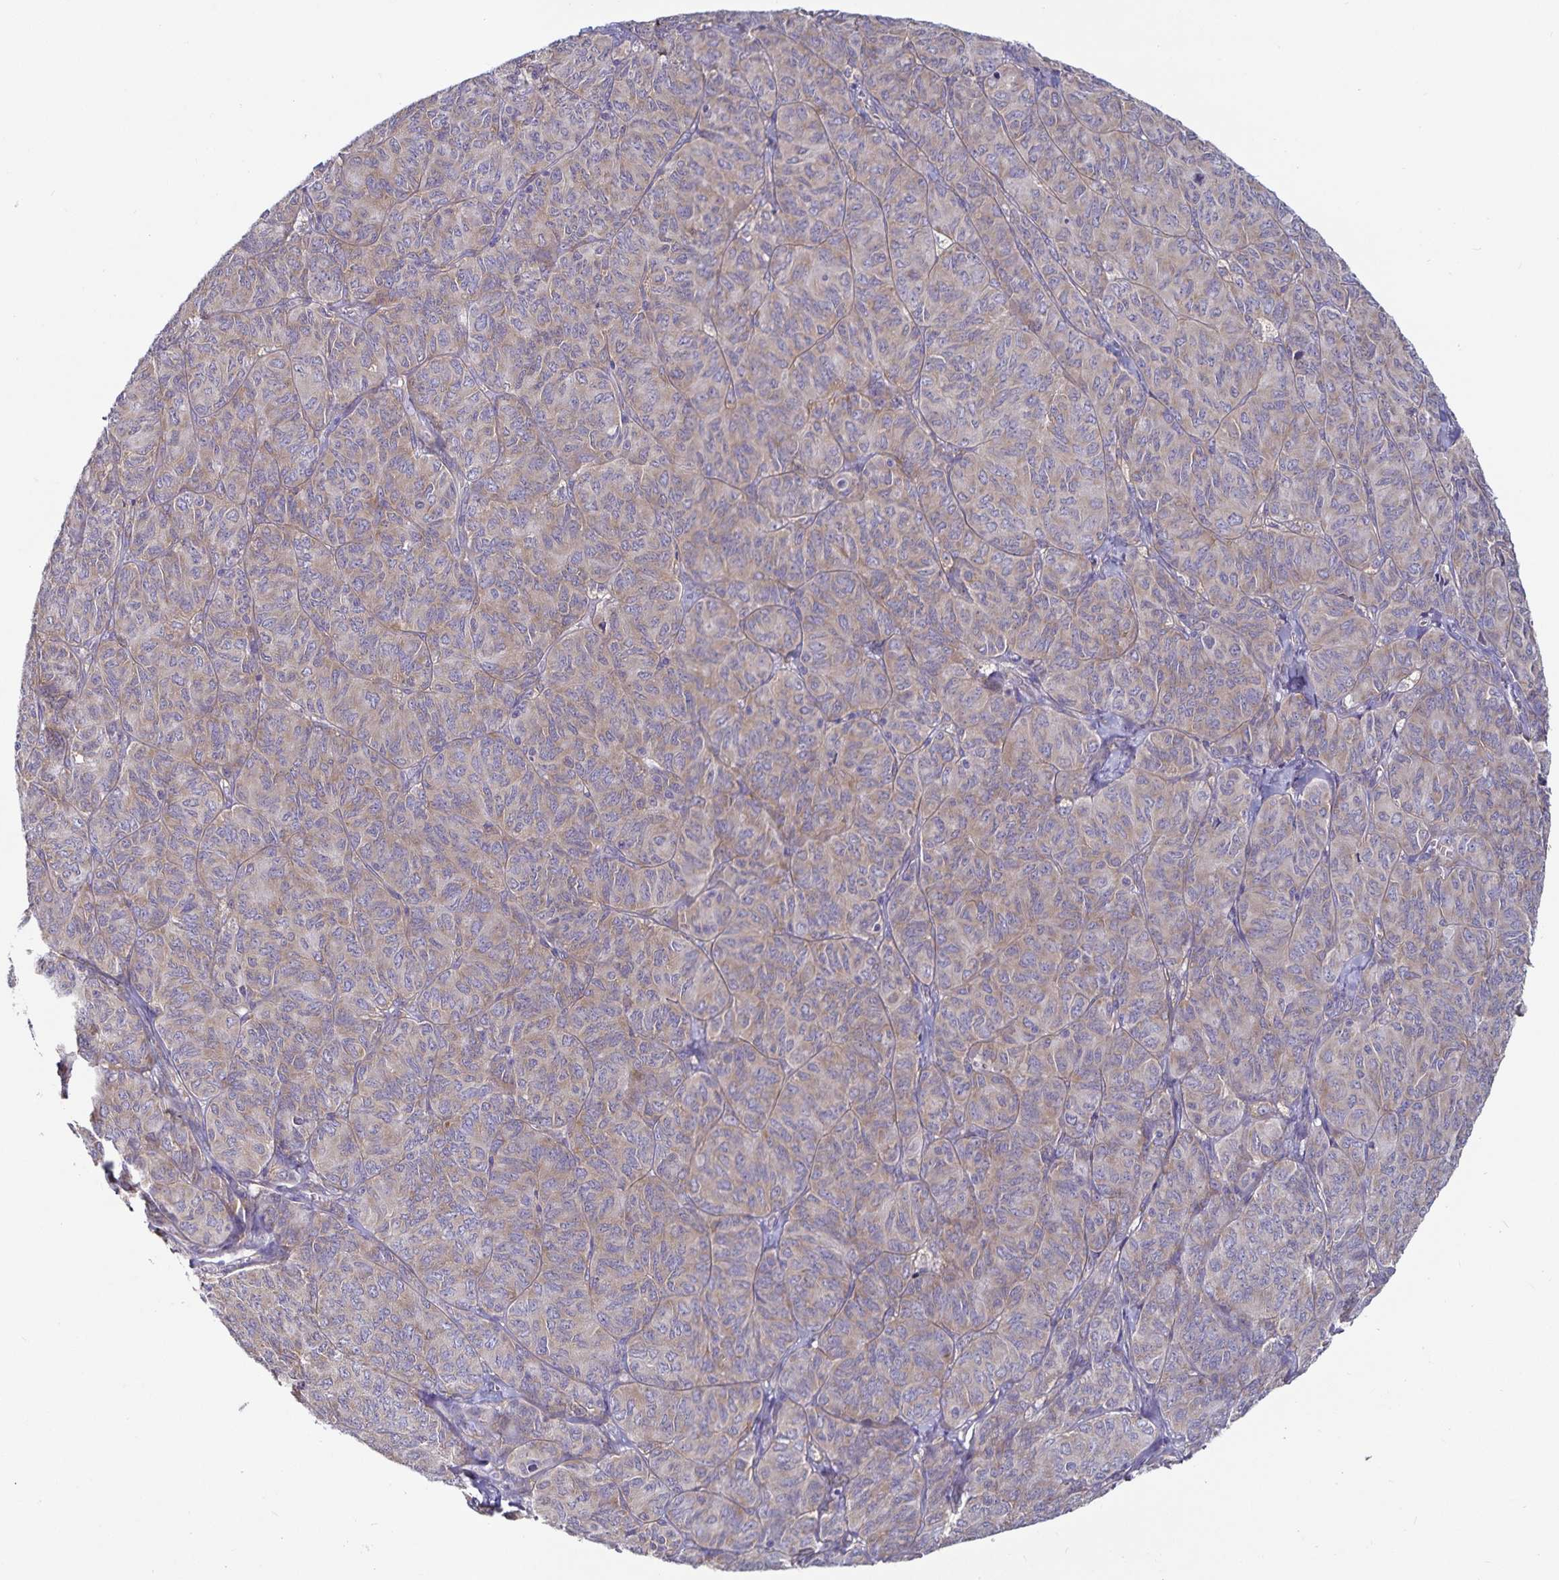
{"staining": {"intensity": "weak", "quantity": ">75%", "location": "cytoplasmic/membranous"}, "tissue": "ovarian cancer", "cell_type": "Tumor cells", "image_type": "cancer", "snomed": [{"axis": "morphology", "description": "Carcinoma, endometroid"}, {"axis": "topography", "description": "Ovary"}], "caption": "Endometroid carcinoma (ovarian) tissue reveals weak cytoplasmic/membranous positivity in approximately >75% of tumor cells", "gene": "FAM120A", "patient": {"sex": "female", "age": 80}}